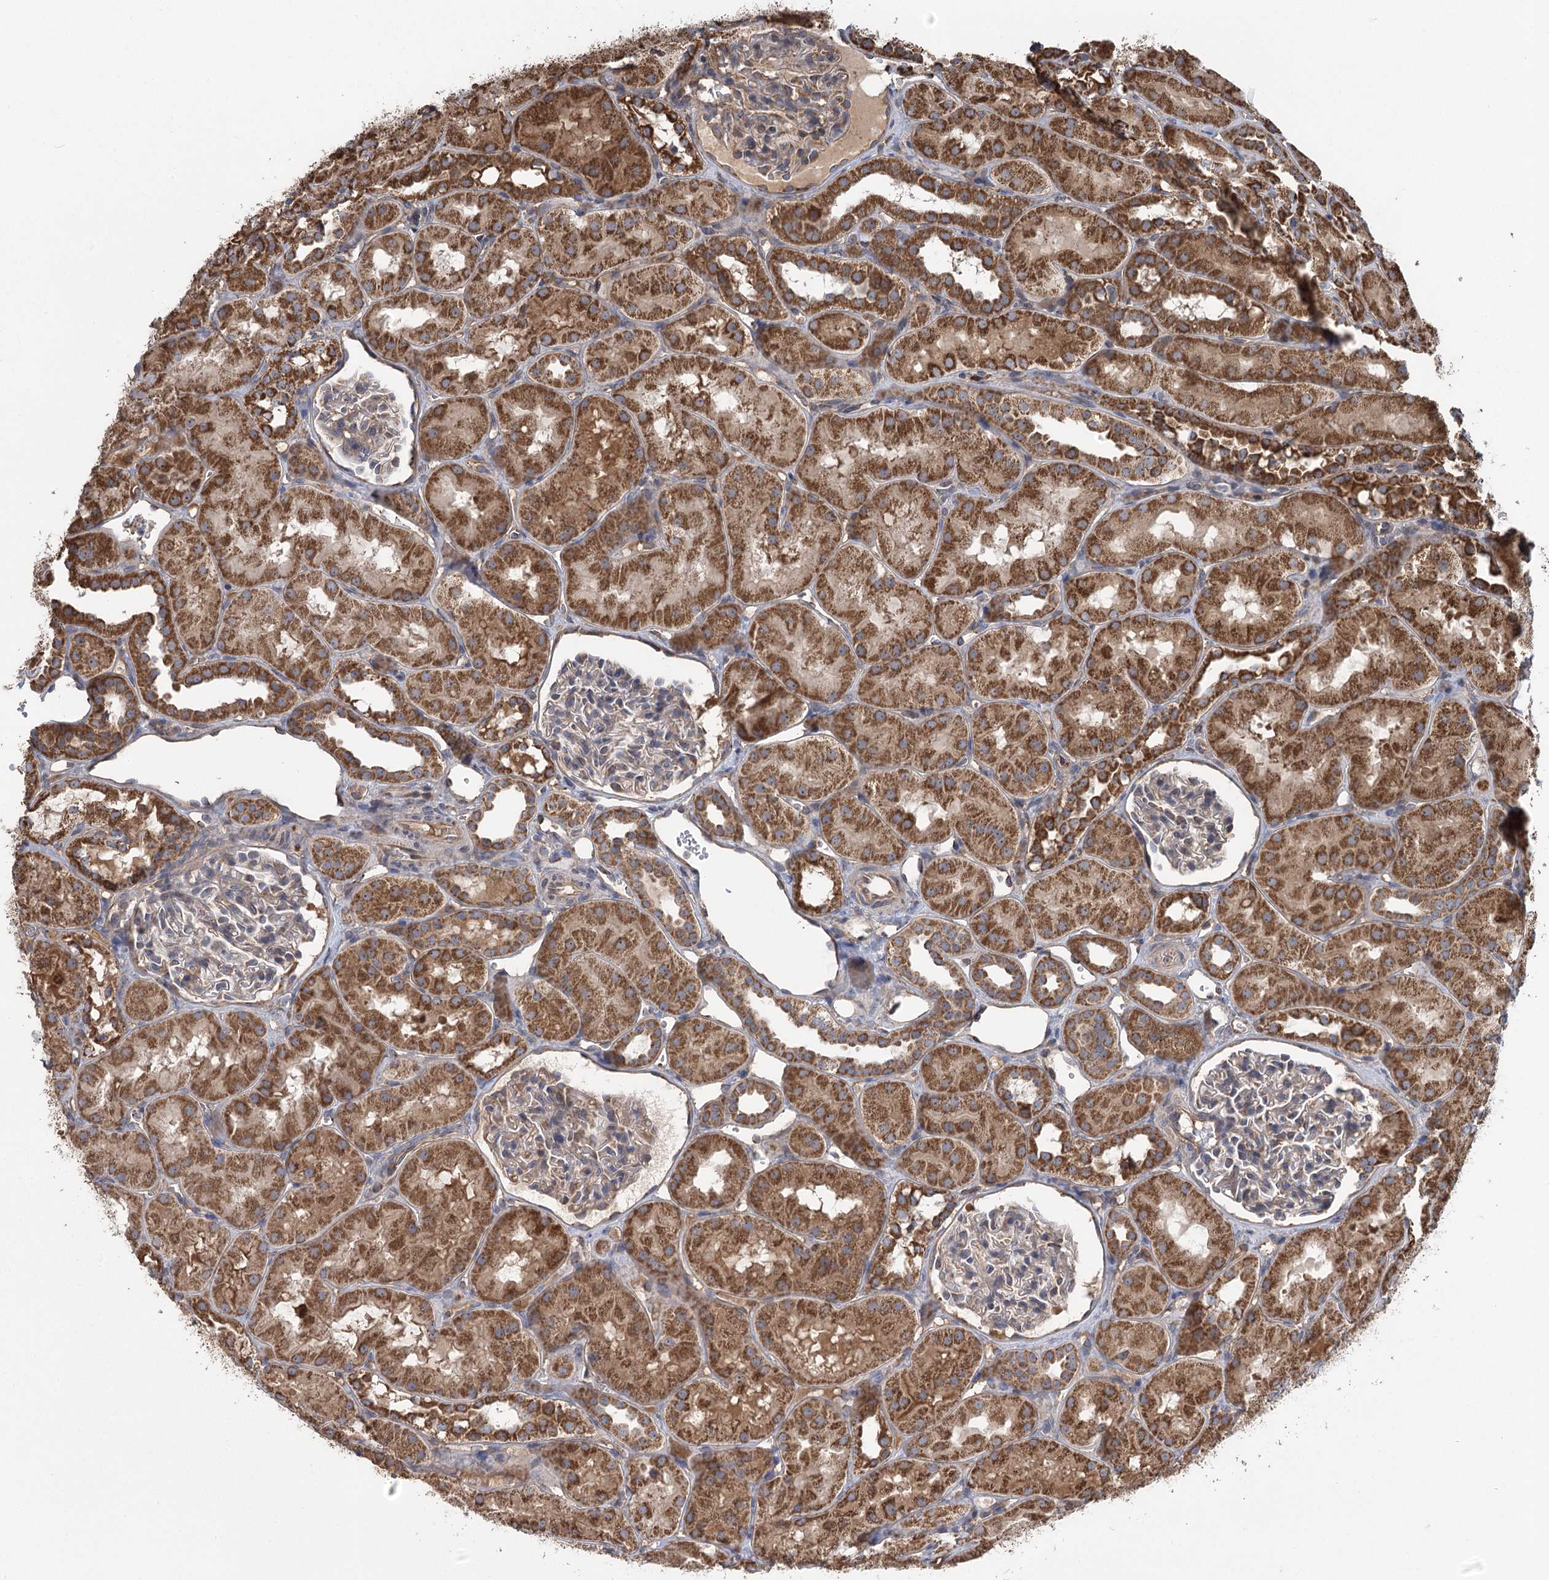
{"staining": {"intensity": "weak", "quantity": ">75%", "location": "cytoplasmic/membranous"}, "tissue": "kidney", "cell_type": "Cells in glomeruli", "image_type": "normal", "snomed": [{"axis": "morphology", "description": "Normal tissue, NOS"}, {"axis": "topography", "description": "Kidney"}, {"axis": "topography", "description": "Urinary bladder"}], "caption": "Kidney stained for a protein (brown) demonstrates weak cytoplasmic/membranous positive staining in about >75% of cells in glomeruli.", "gene": "RWDD4", "patient": {"sex": "male", "age": 16}}